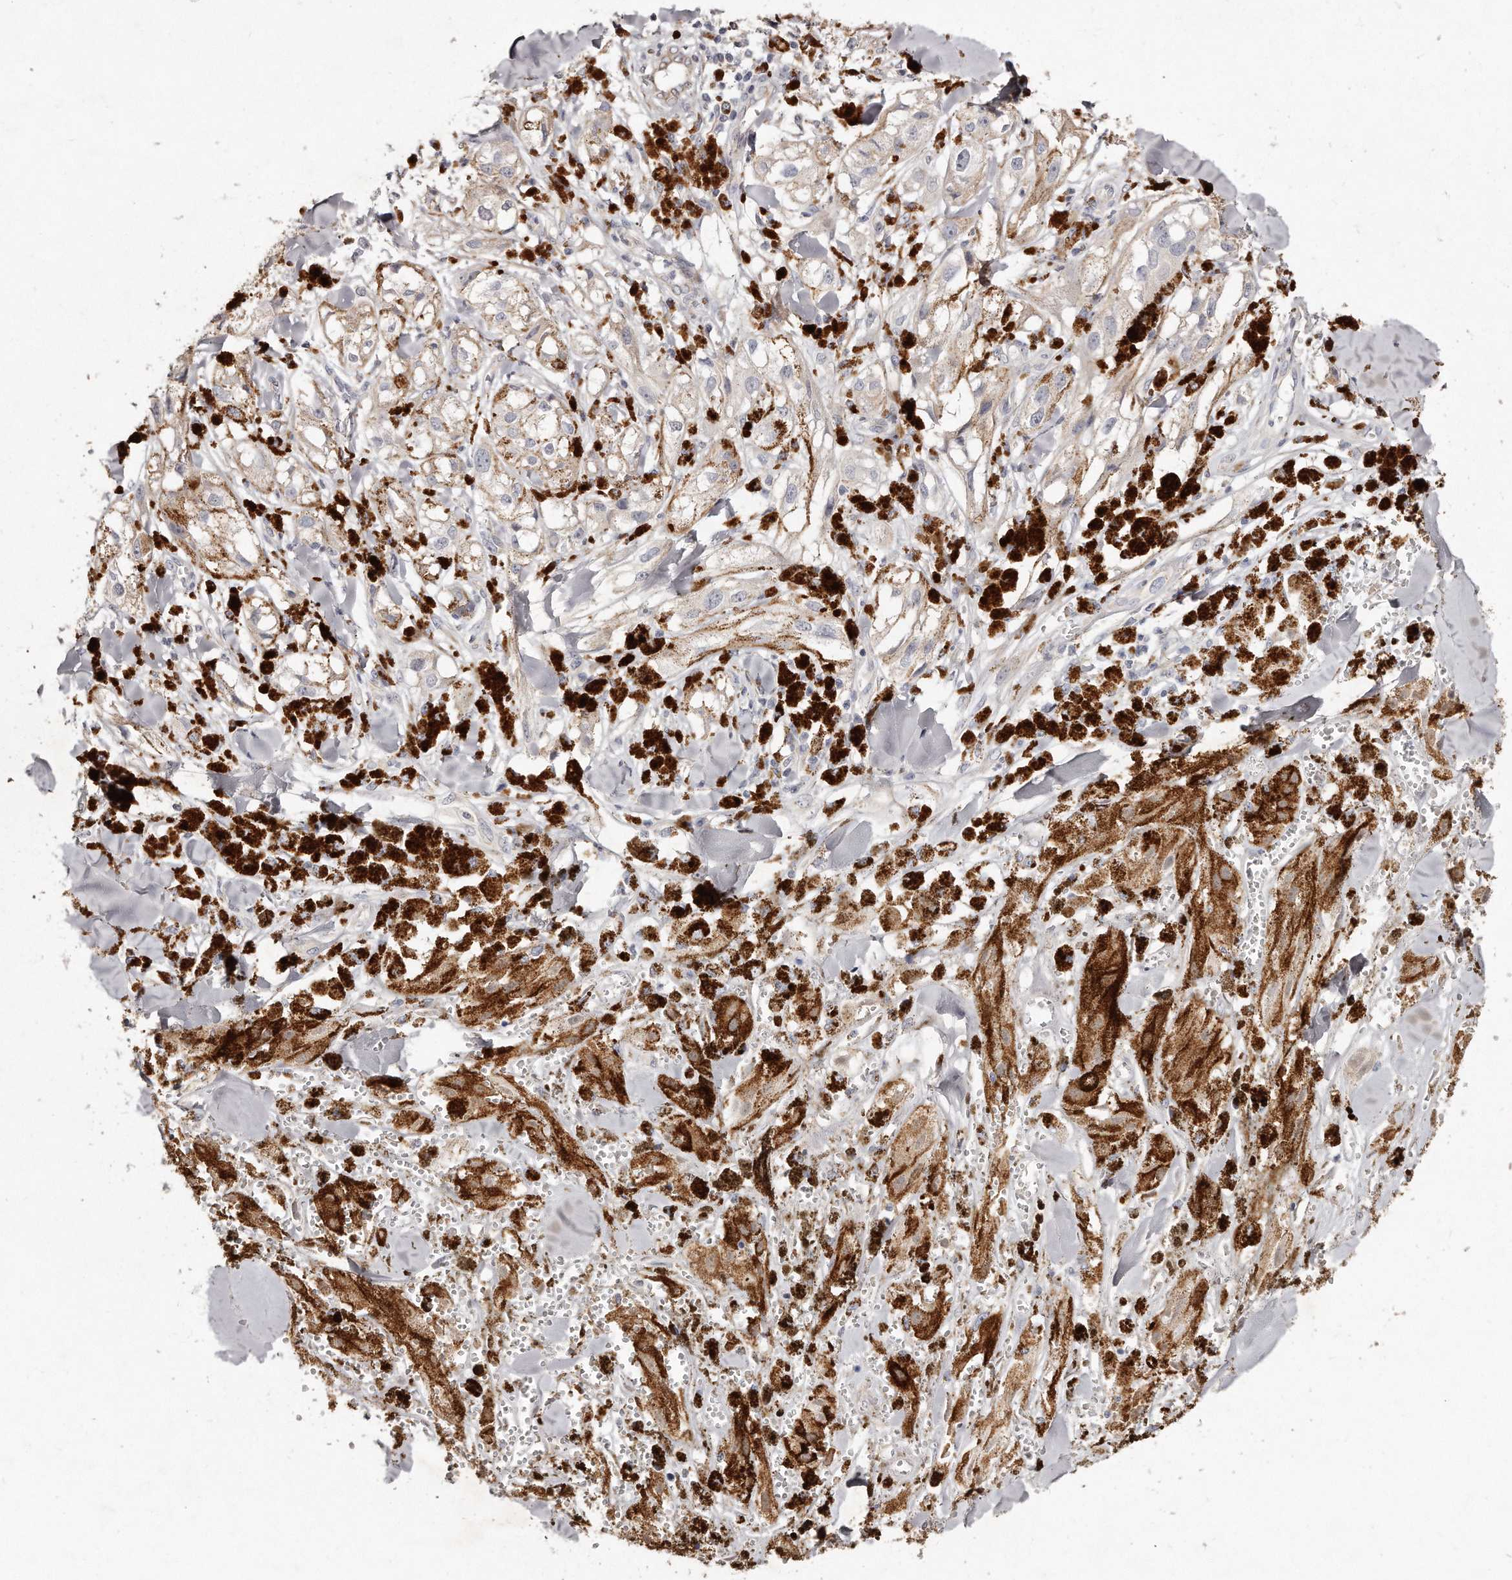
{"staining": {"intensity": "weak", "quantity": "<25%", "location": "cytoplasmic/membranous"}, "tissue": "melanoma", "cell_type": "Tumor cells", "image_type": "cancer", "snomed": [{"axis": "morphology", "description": "Malignant melanoma, NOS"}, {"axis": "topography", "description": "Skin"}], "caption": "There is no significant expression in tumor cells of malignant melanoma. (DAB immunohistochemistry with hematoxylin counter stain).", "gene": "TTLL4", "patient": {"sex": "male", "age": 88}}